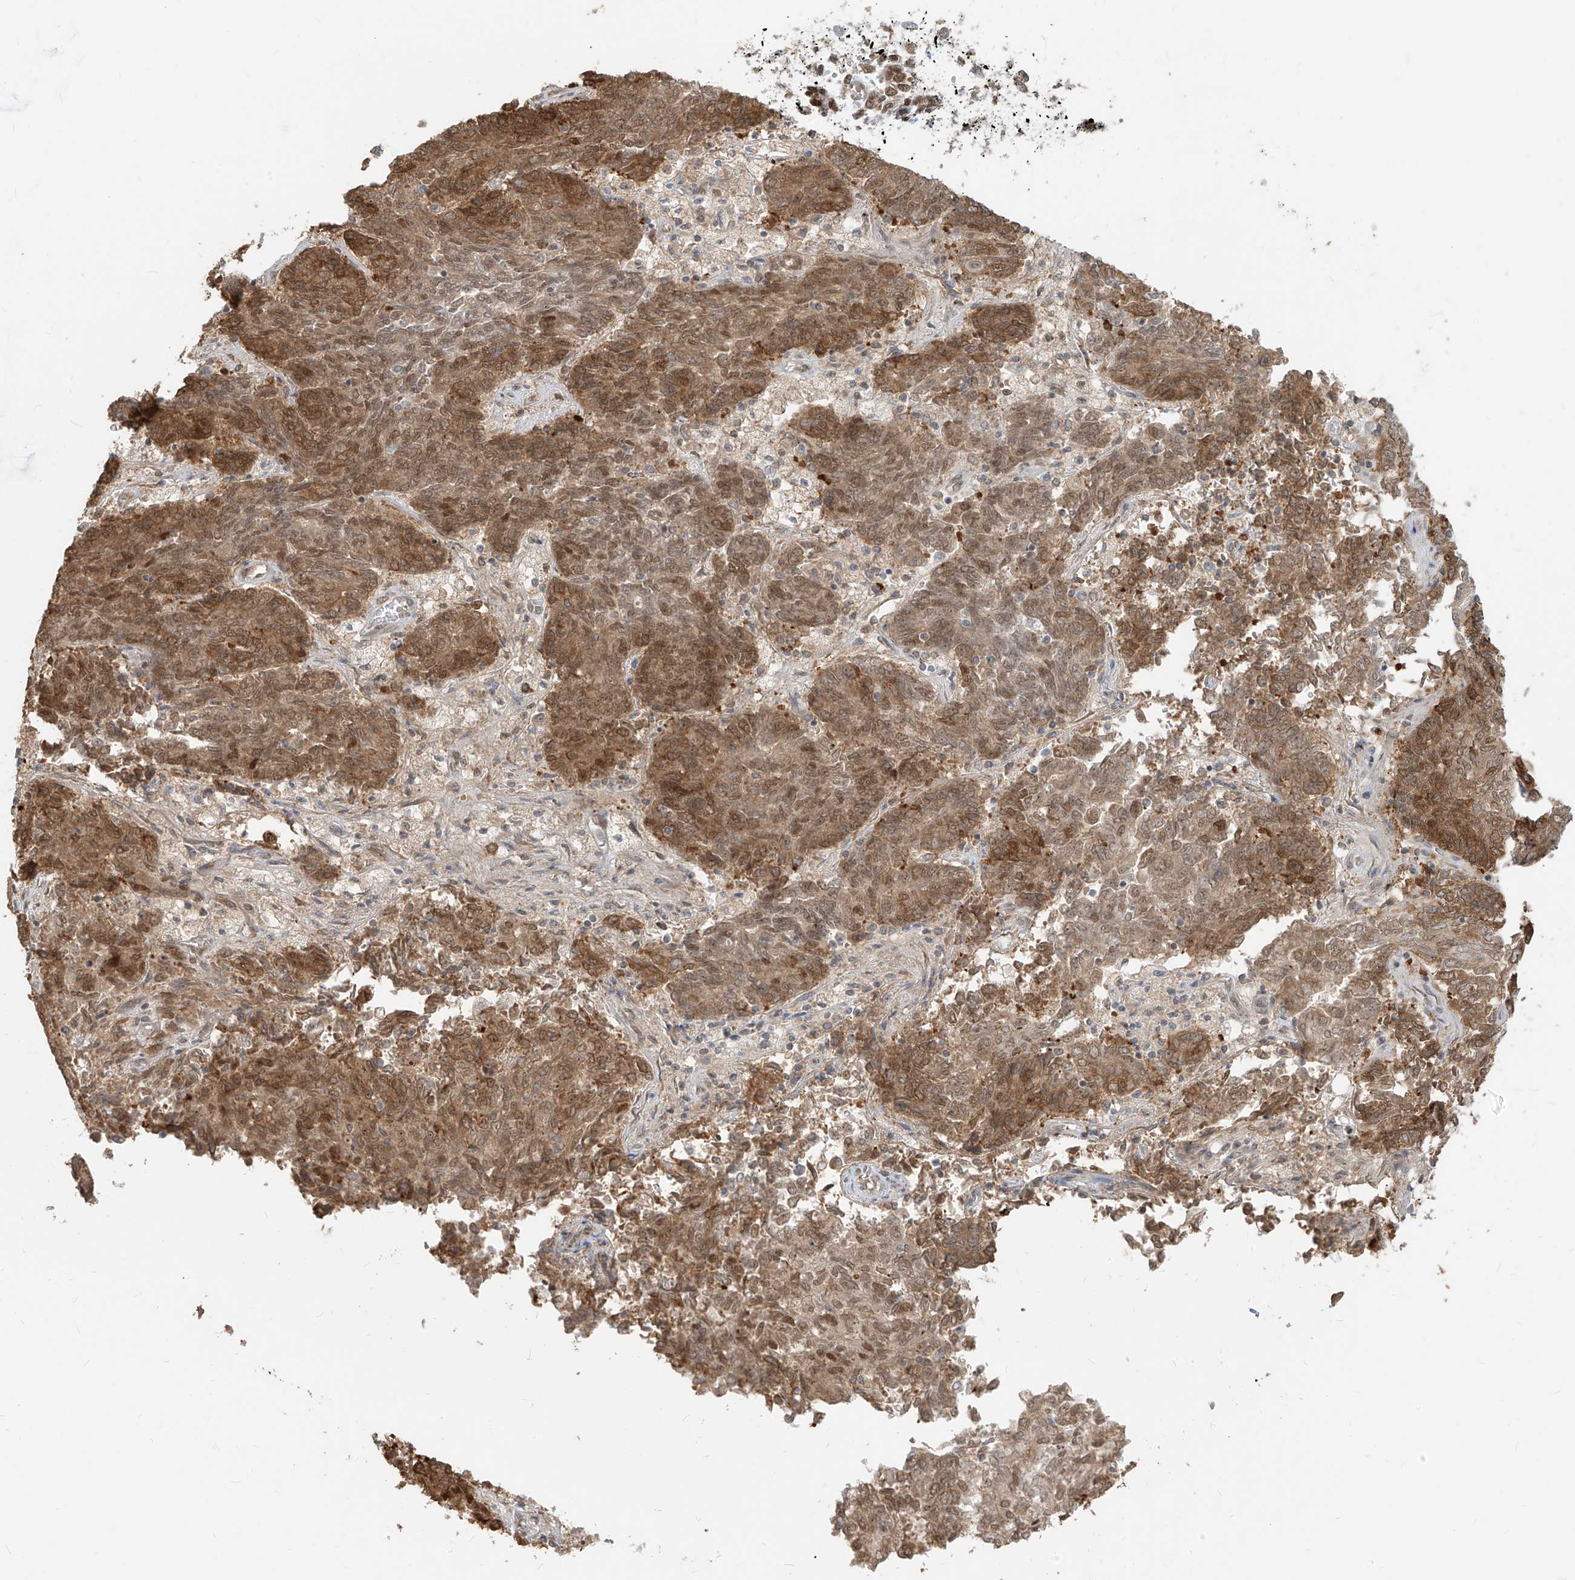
{"staining": {"intensity": "moderate", "quantity": ">75%", "location": "cytoplasmic/membranous,nuclear"}, "tissue": "endometrial cancer", "cell_type": "Tumor cells", "image_type": "cancer", "snomed": [{"axis": "morphology", "description": "Adenocarcinoma, NOS"}, {"axis": "topography", "description": "Endometrium"}], "caption": "Immunohistochemistry of human endometrial cancer (adenocarcinoma) reveals medium levels of moderate cytoplasmic/membranous and nuclear expression in about >75% of tumor cells.", "gene": "ZMYM2", "patient": {"sex": "female", "age": 80}}